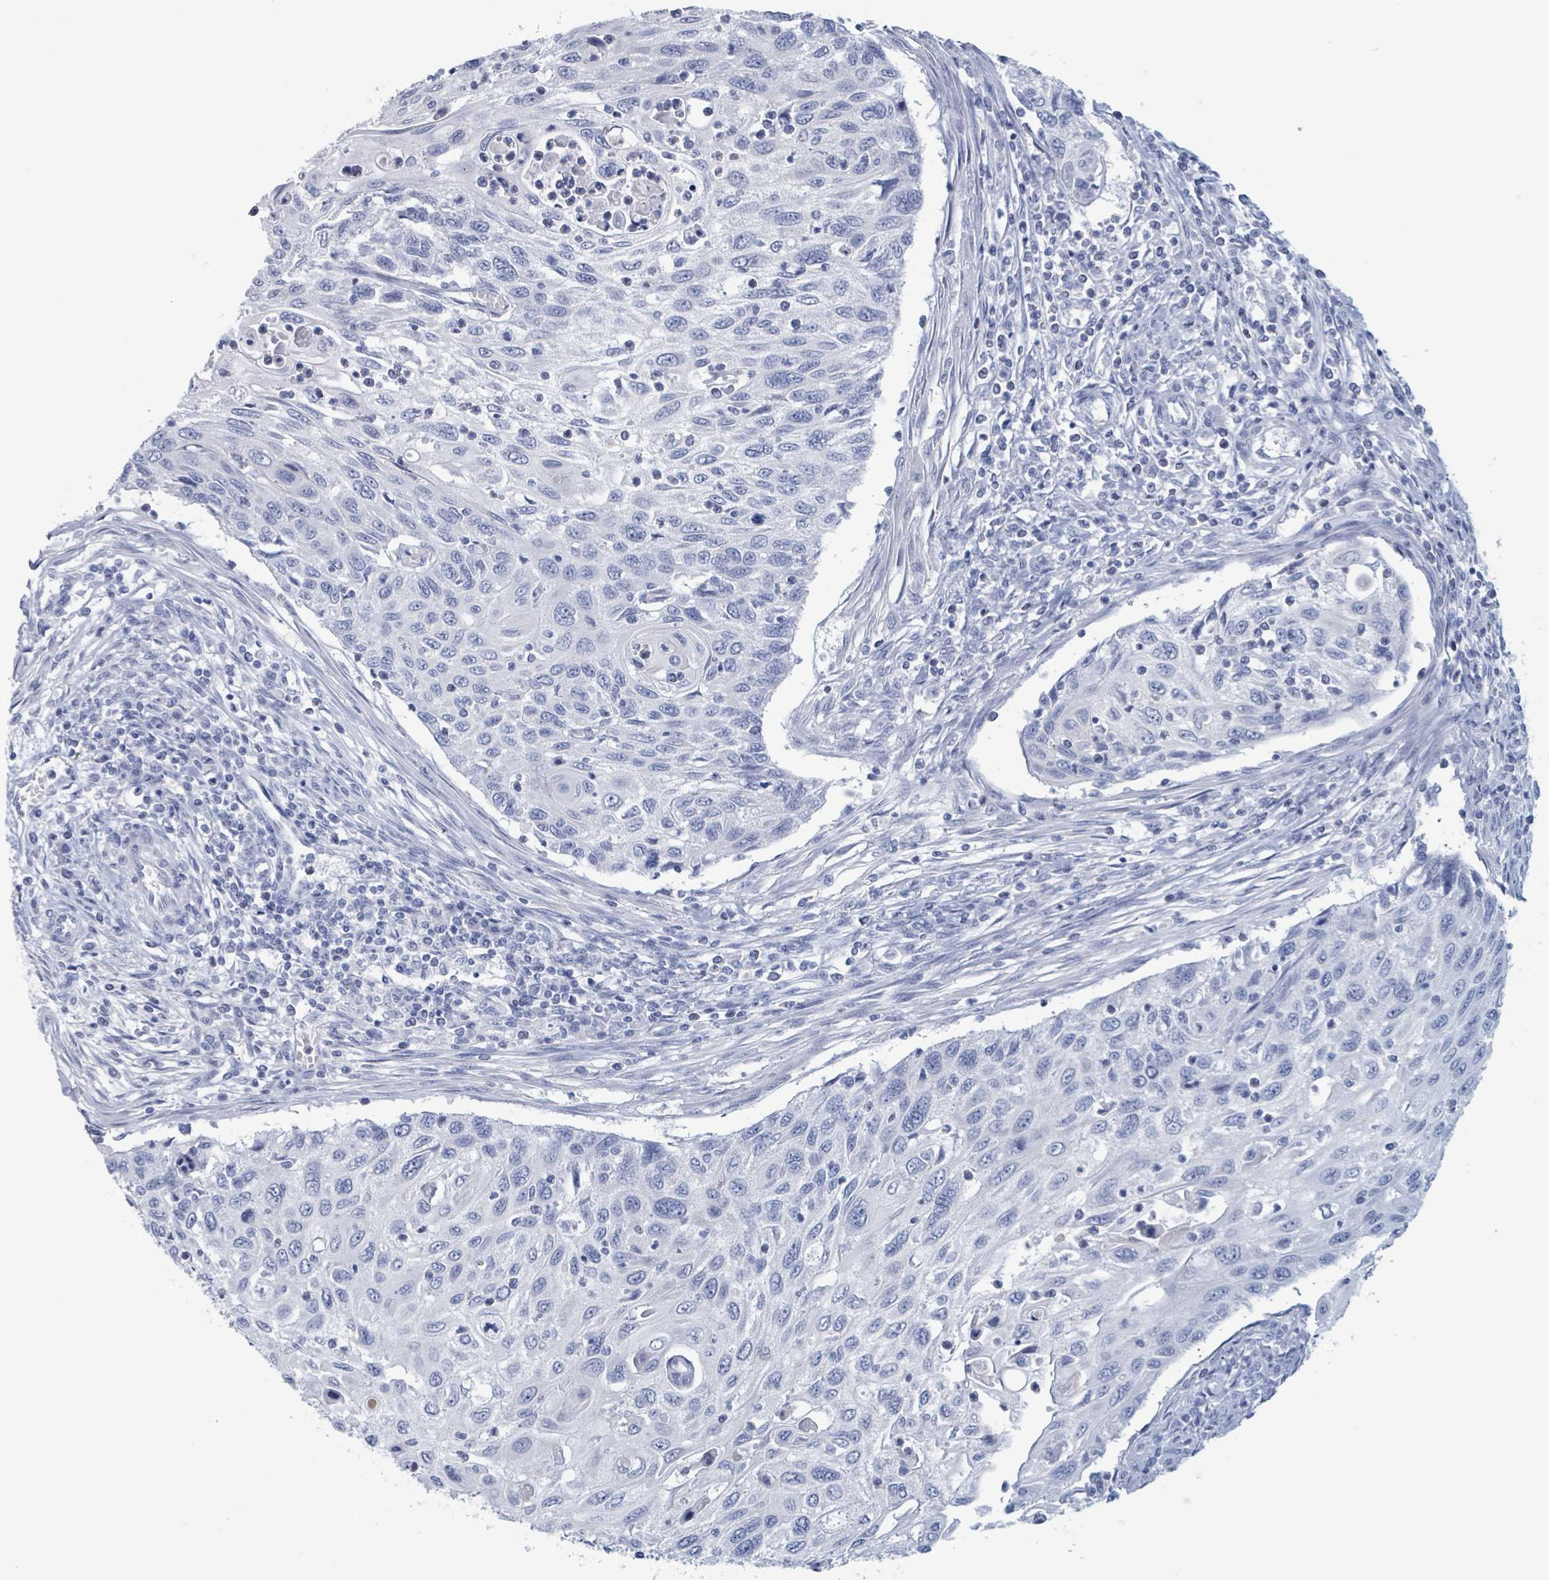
{"staining": {"intensity": "negative", "quantity": "none", "location": "none"}, "tissue": "cervical cancer", "cell_type": "Tumor cells", "image_type": "cancer", "snomed": [{"axis": "morphology", "description": "Squamous cell carcinoma, NOS"}, {"axis": "topography", "description": "Cervix"}], "caption": "A photomicrograph of cervical cancer (squamous cell carcinoma) stained for a protein reveals no brown staining in tumor cells. (DAB (3,3'-diaminobenzidine) immunohistochemistry, high magnification).", "gene": "KLK4", "patient": {"sex": "female", "age": 70}}